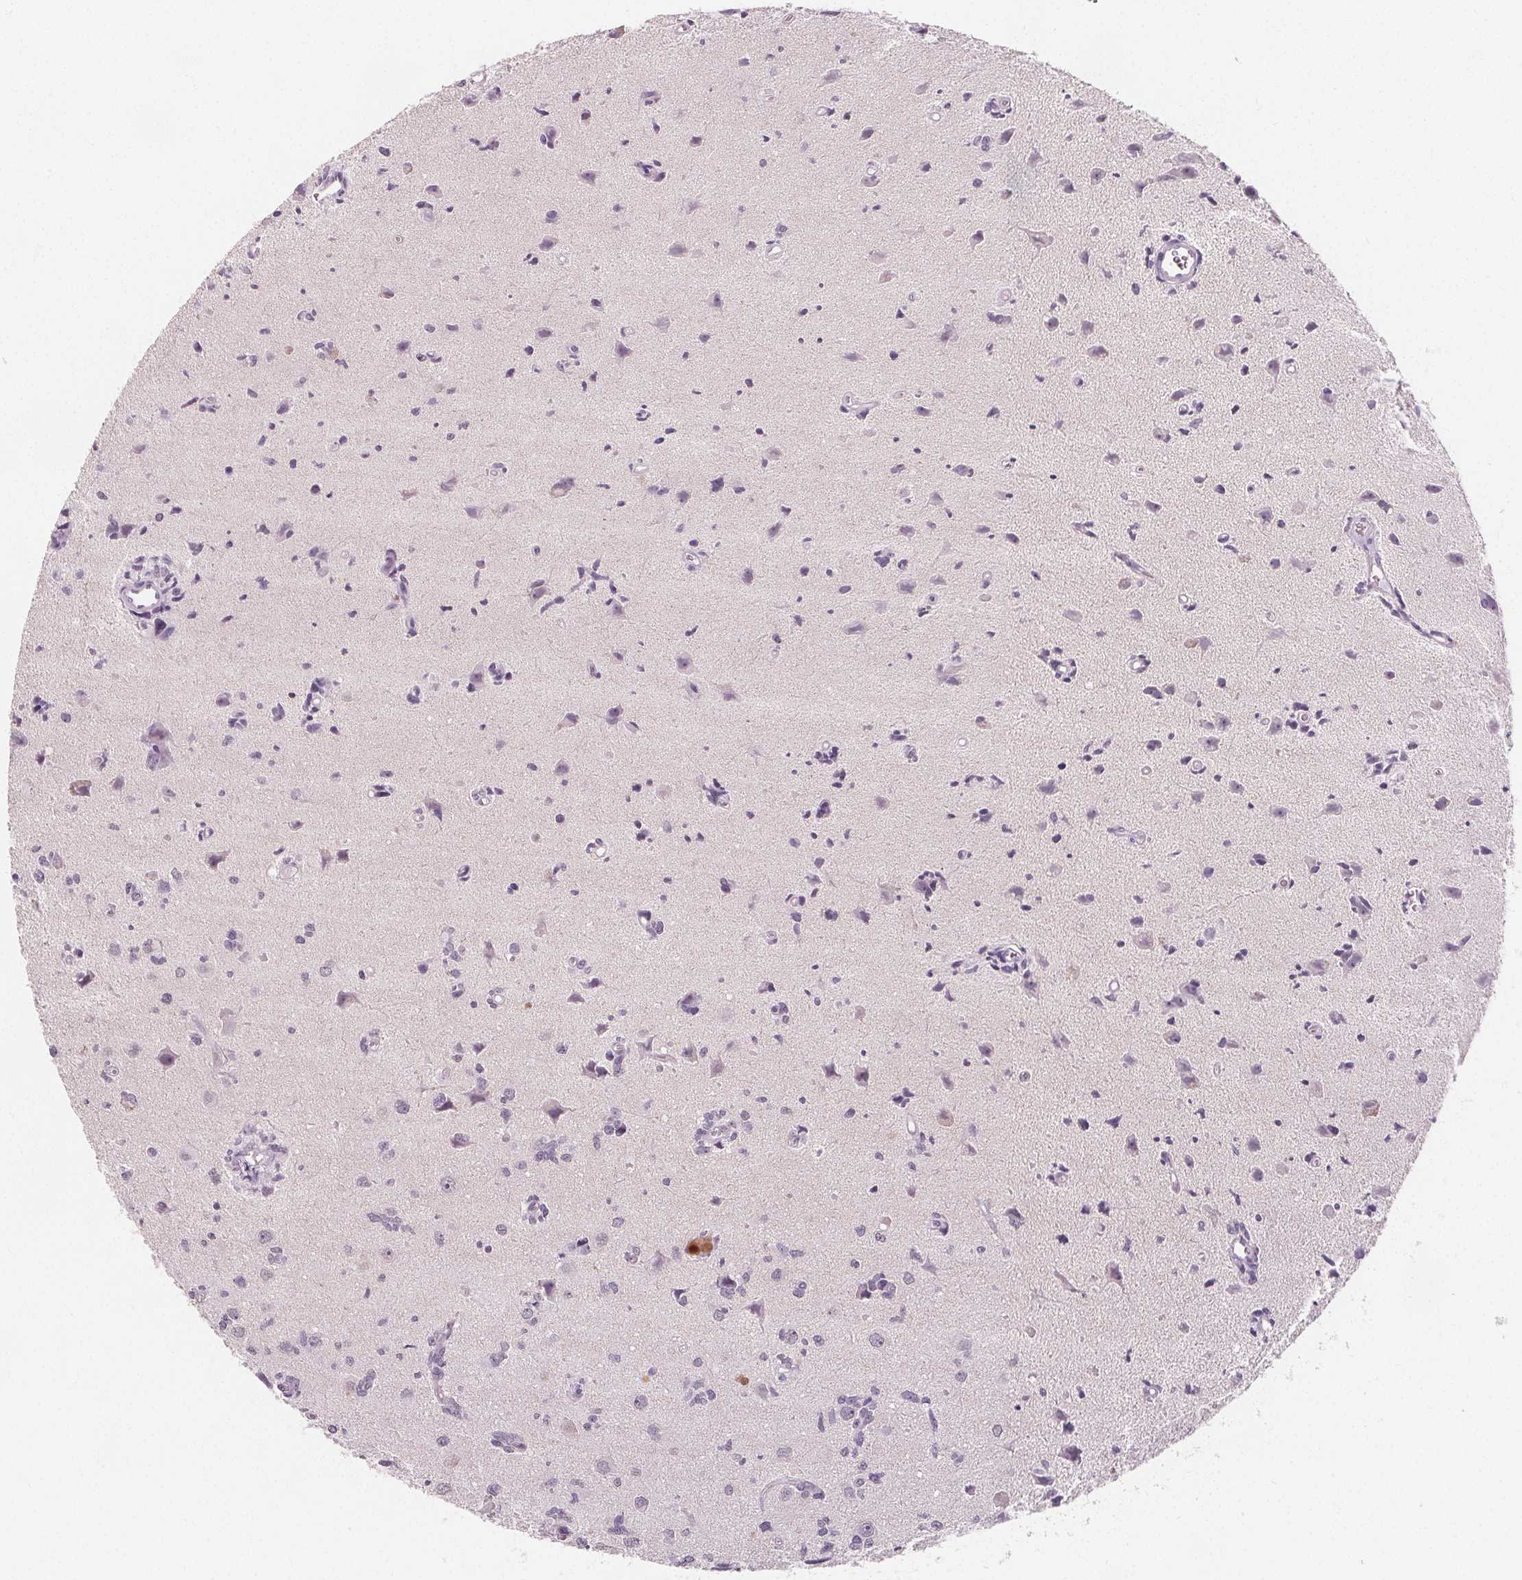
{"staining": {"intensity": "negative", "quantity": "none", "location": "none"}, "tissue": "glioma", "cell_type": "Tumor cells", "image_type": "cancer", "snomed": [{"axis": "morphology", "description": "Glioma, malignant, High grade"}, {"axis": "topography", "description": "Brain"}], "caption": "Immunohistochemistry (IHC) micrograph of neoplastic tissue: human malignant high-grade glioma stained with DAB (3,3'-diaminobenzidine) displays no significant protein expression in tumor cells. The staining is performed using DAB (3,3'-diaminobenzidine) brown chromogen with nuclei counter-stained in using hematoxylin.", "gene": "DBX2", "patient": {"sex": "male", "age": 67}}